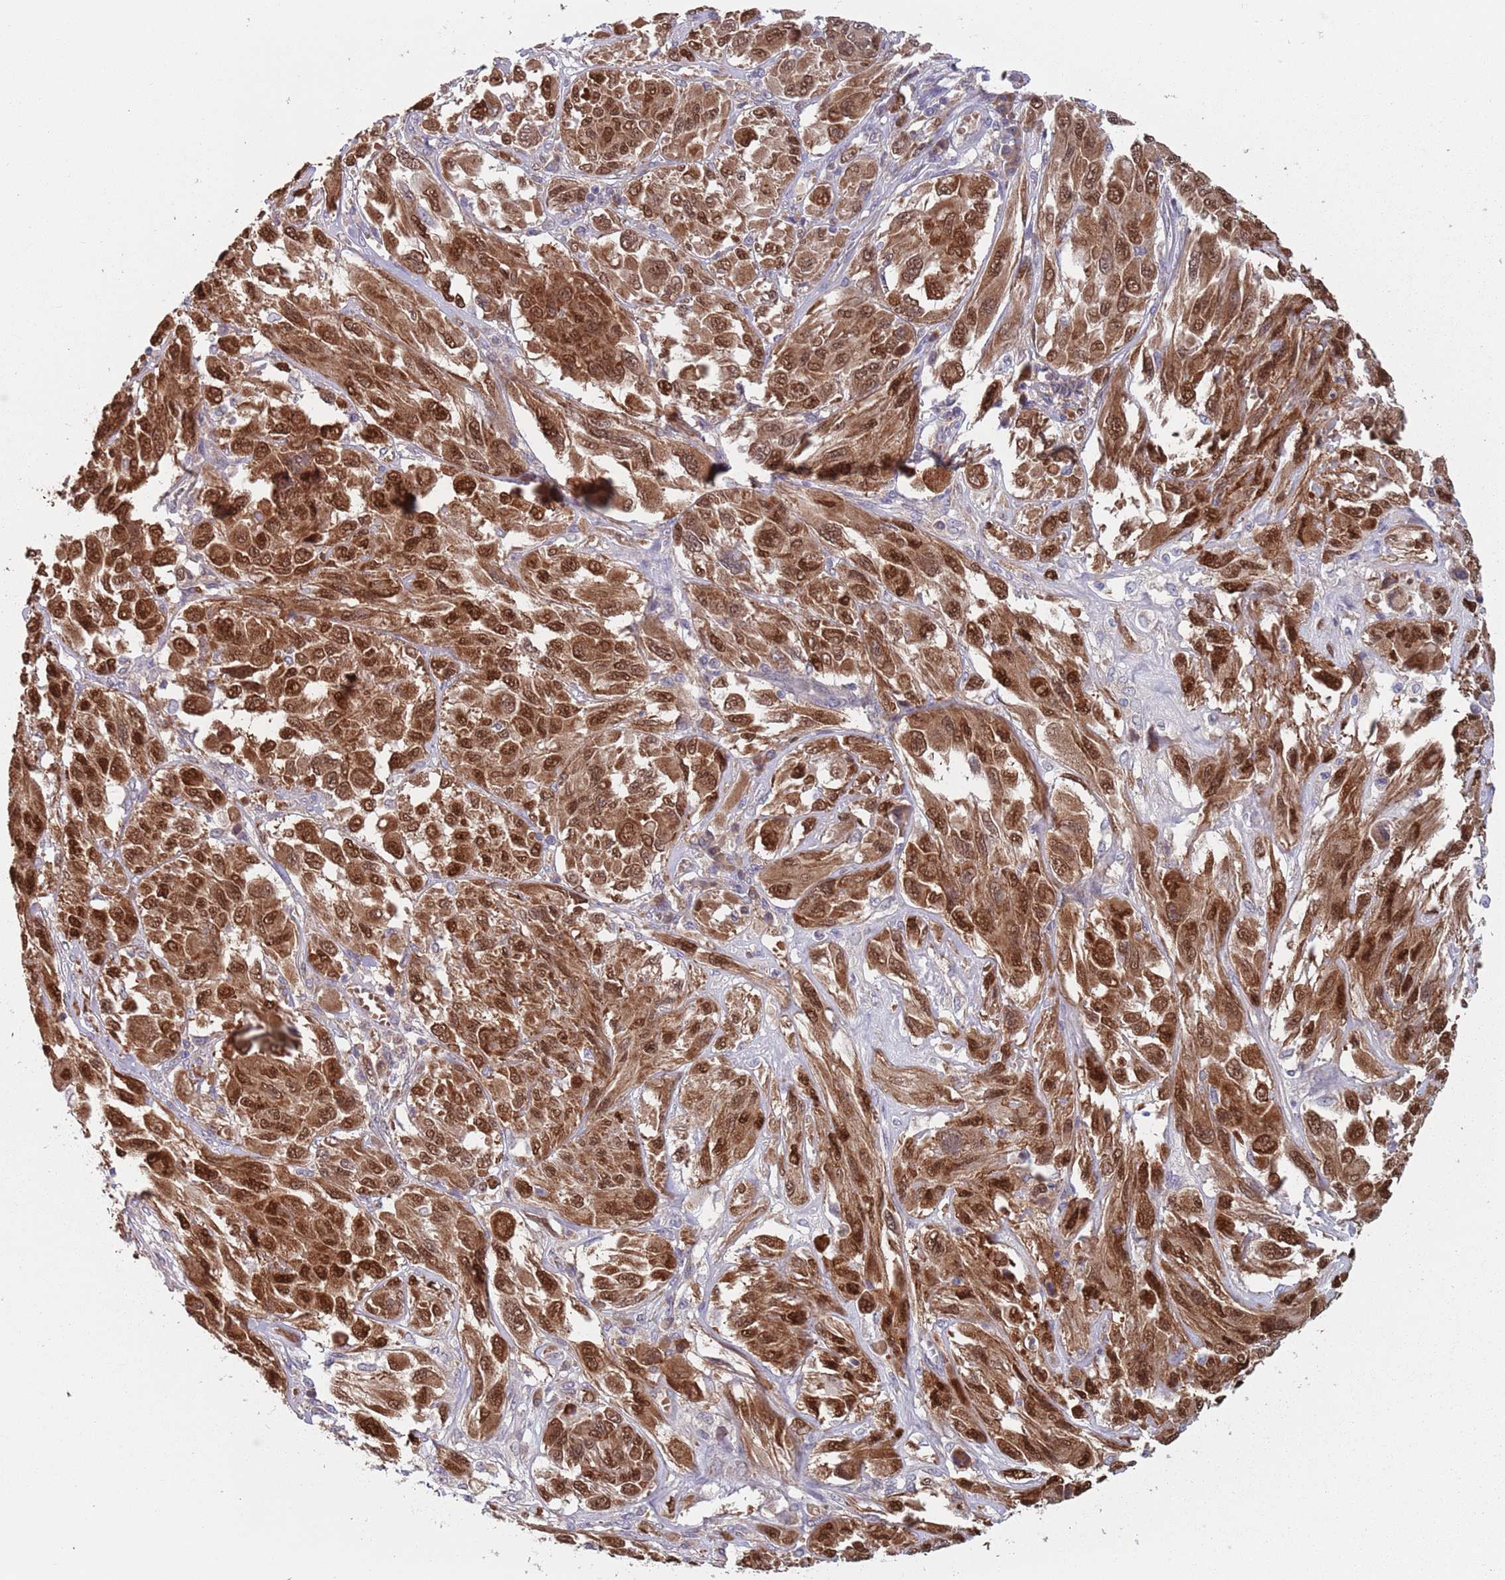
{"staining": {"intensity": "strong", "quantity": ">75%", "location": "cytoplasmic/membranous,nuclear"}, "tissue": "melanoma", "cell_type": "Tumor cells", "image_type": "cancer", "snomed": [{"axis": "morphology", "description": "Malignant melanoma, NOS"}, {"axis": "topography", "description": "Skin"}], "caption": "Immunohistochemical staining of human melanoma demonstrates high levels of strong cytoplasmic/membranous and nuclear positivity in about >75% of tumor cells.", "gene": "ZNF140", "patient": {"sex": "female", "age": 91}}